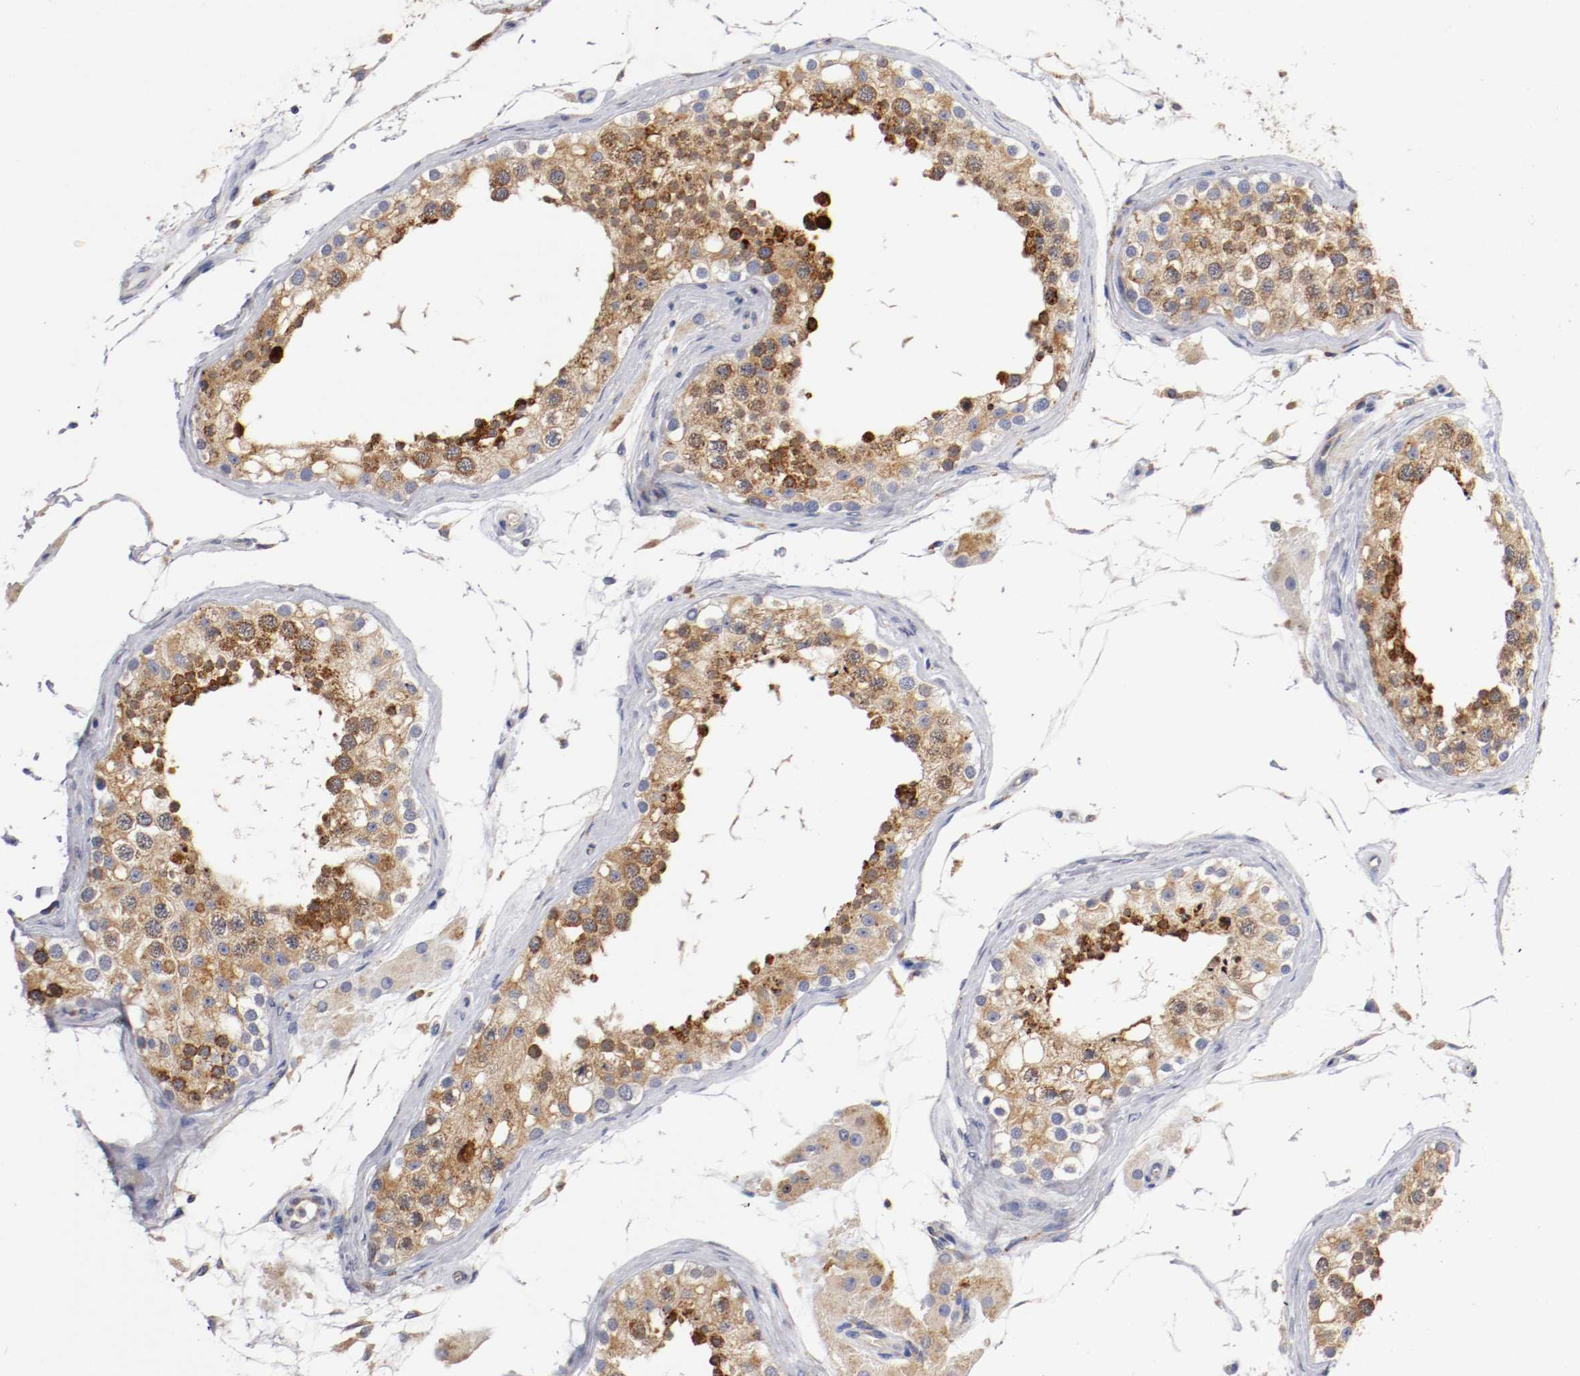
{"staining": {"intensity": "strong", "quantity": "25%-75%", "location": "cytoplasmic/membranous"}, "tissue": "testis", "cell_type": "Cells in seminiferous ducts", "image_type": "normal", "snomed": [{"axis": "morphology", "description": "Normal tissue, NOS"}, {"axis": "topography", "description": "Testis"}], "caption": "Immunohistochemical staining of unremarkable human testis displays 25%-75% levels of strong cytoplasmic/membranous protein staining in about 25%-75% of cells in seminiferous ducts.", "gene": "TRAF2", "patient": {"sex": "male", "age": 68}}